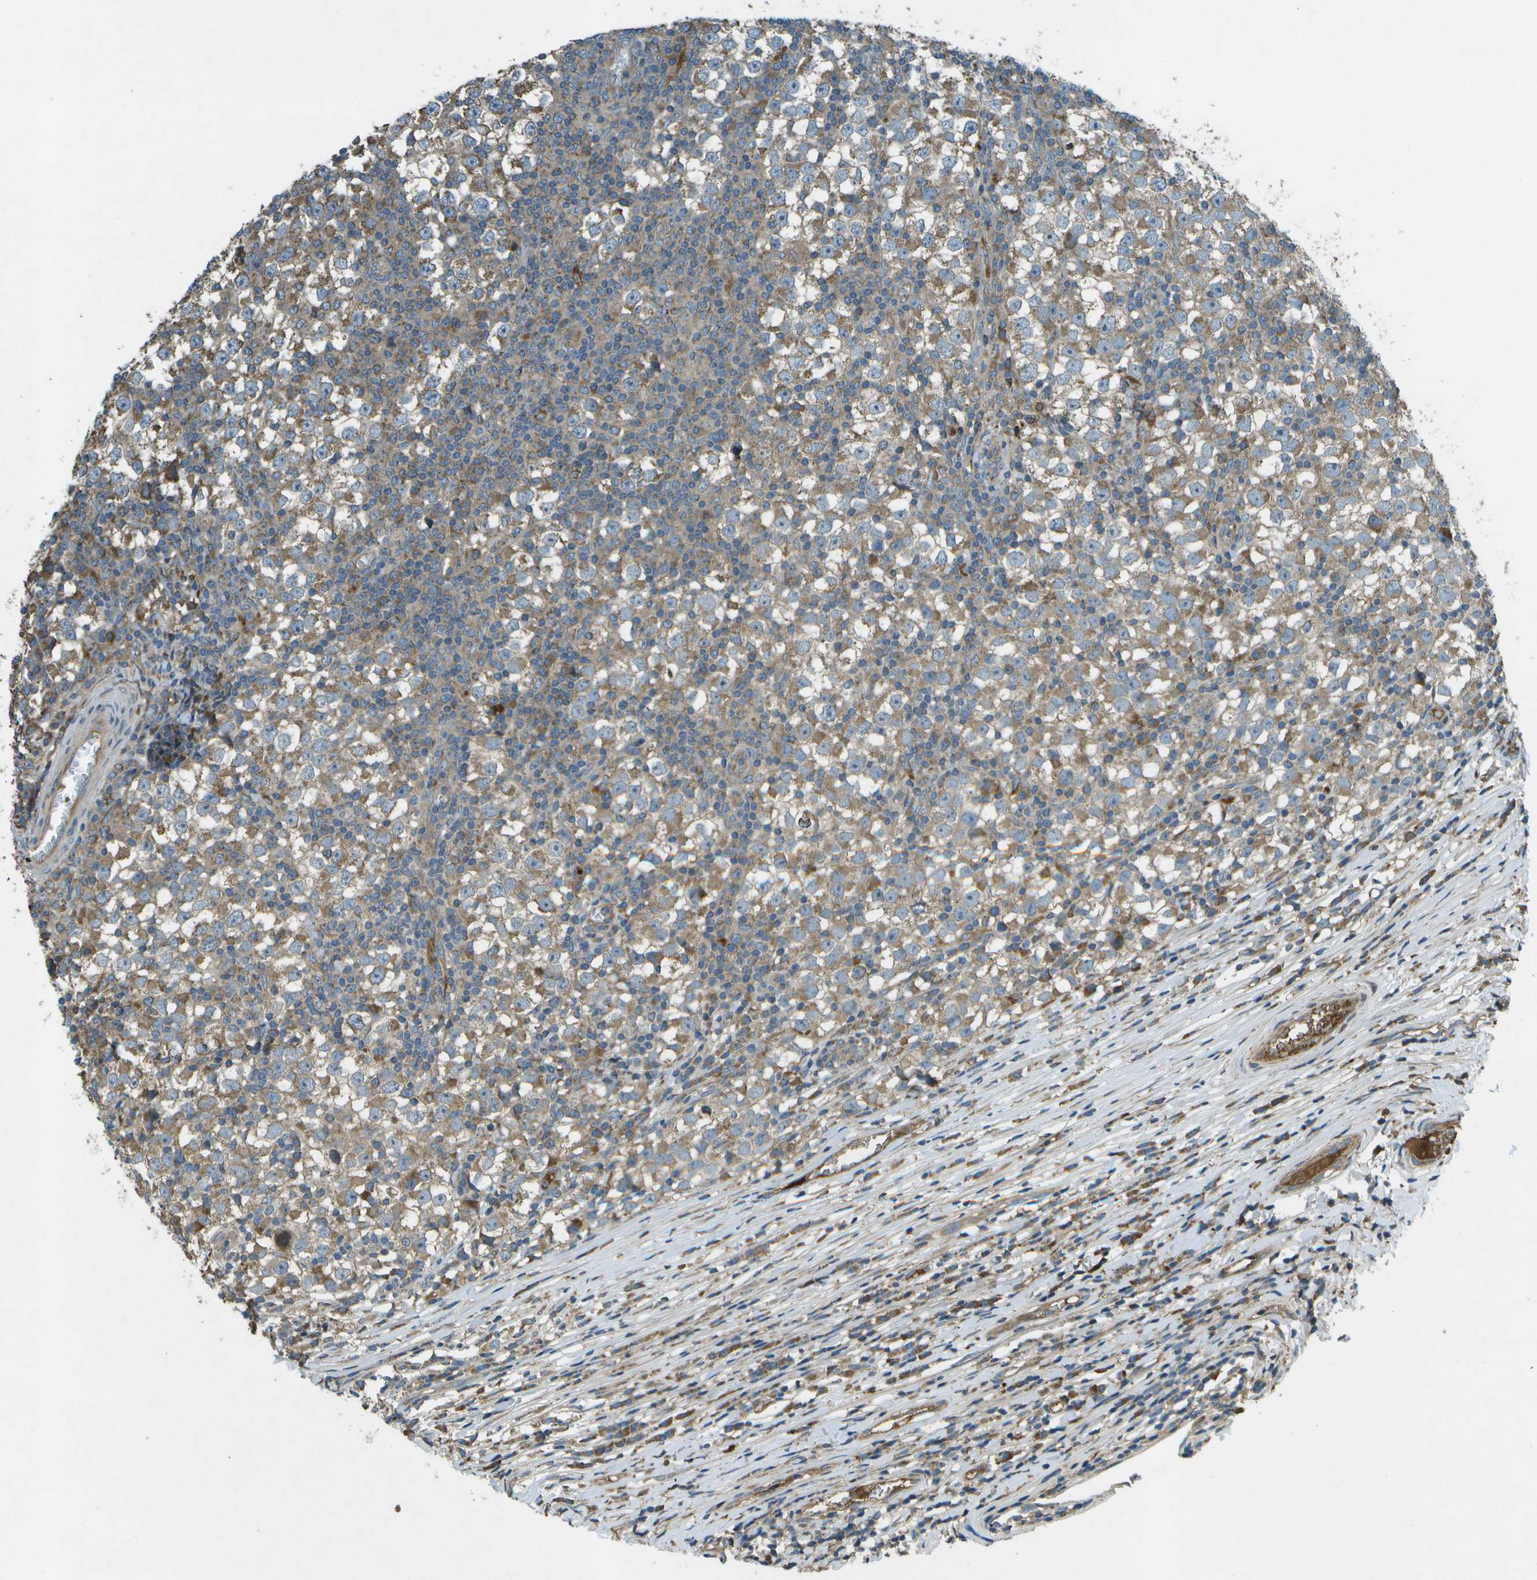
{"staining": {"intensity": "moderate", "quantity": ">75%", "location": "cytoplasmic/membranous"}, "tissue": "testis cancer", "cell_type": "Tumor cells", "image_type": "cancer", "snomed": [{"axis": "morphology", "description": "Seminoma, NOS"}, {"axis": "topography", "description": "Testis"}], "caption": "High-magnification brightfield microscopy of testis cancer stained with DAB (brown) and counterstained with hematoxylin (blue). tumor cells exhibit moderate cytoplasmic/membranous positivity is present in approximately>75% of cells. The staining was performed using DAB (3,3'-diaminobenzidine), with brown indicating positive protein expression. Nuclei are stained blue with hematoxylin.", "gene": "PXYLP1", "patient": {"sex": "male", "age": 65}}